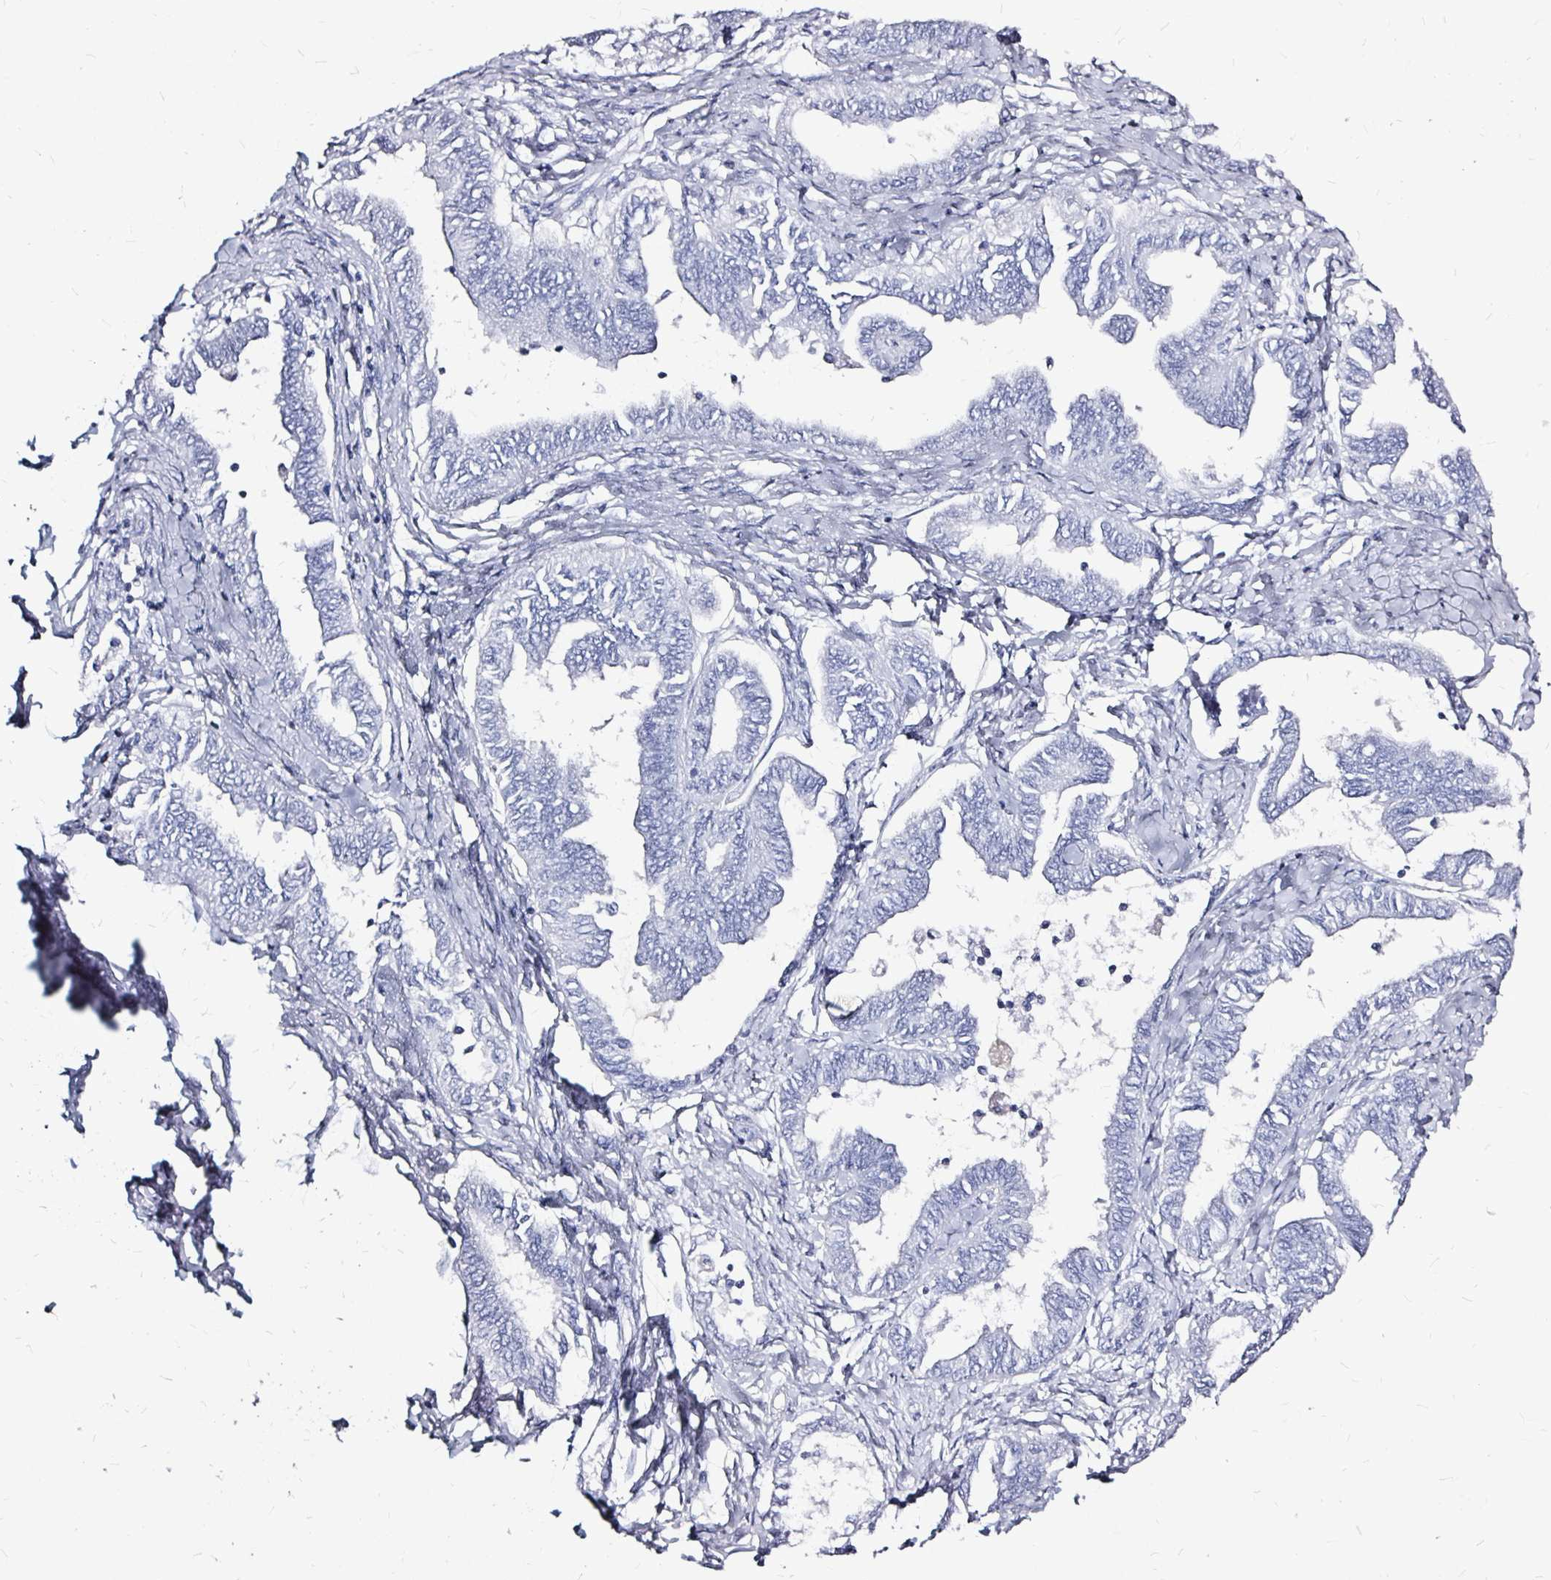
{"staining": {"intensity": "negative", "quantity": "none", "location": "none"}, "tissue": "ovarian cancer", "cell_type": "Tumor cells", "image_type": "cancer", "snomed": [{"axis": "morphology", "description": "Carcinoma, endometroid"}, {"axis": "topography", "description": "Ovary"}], "caption": "IHC histopathology image of neoplastic tissue: ovarian endometroid carcinoma stained with DAB displays no significant protein expression in tumor cells.", "gene": "LUZP4", "patient": {"sex": "female", "age": 70}}